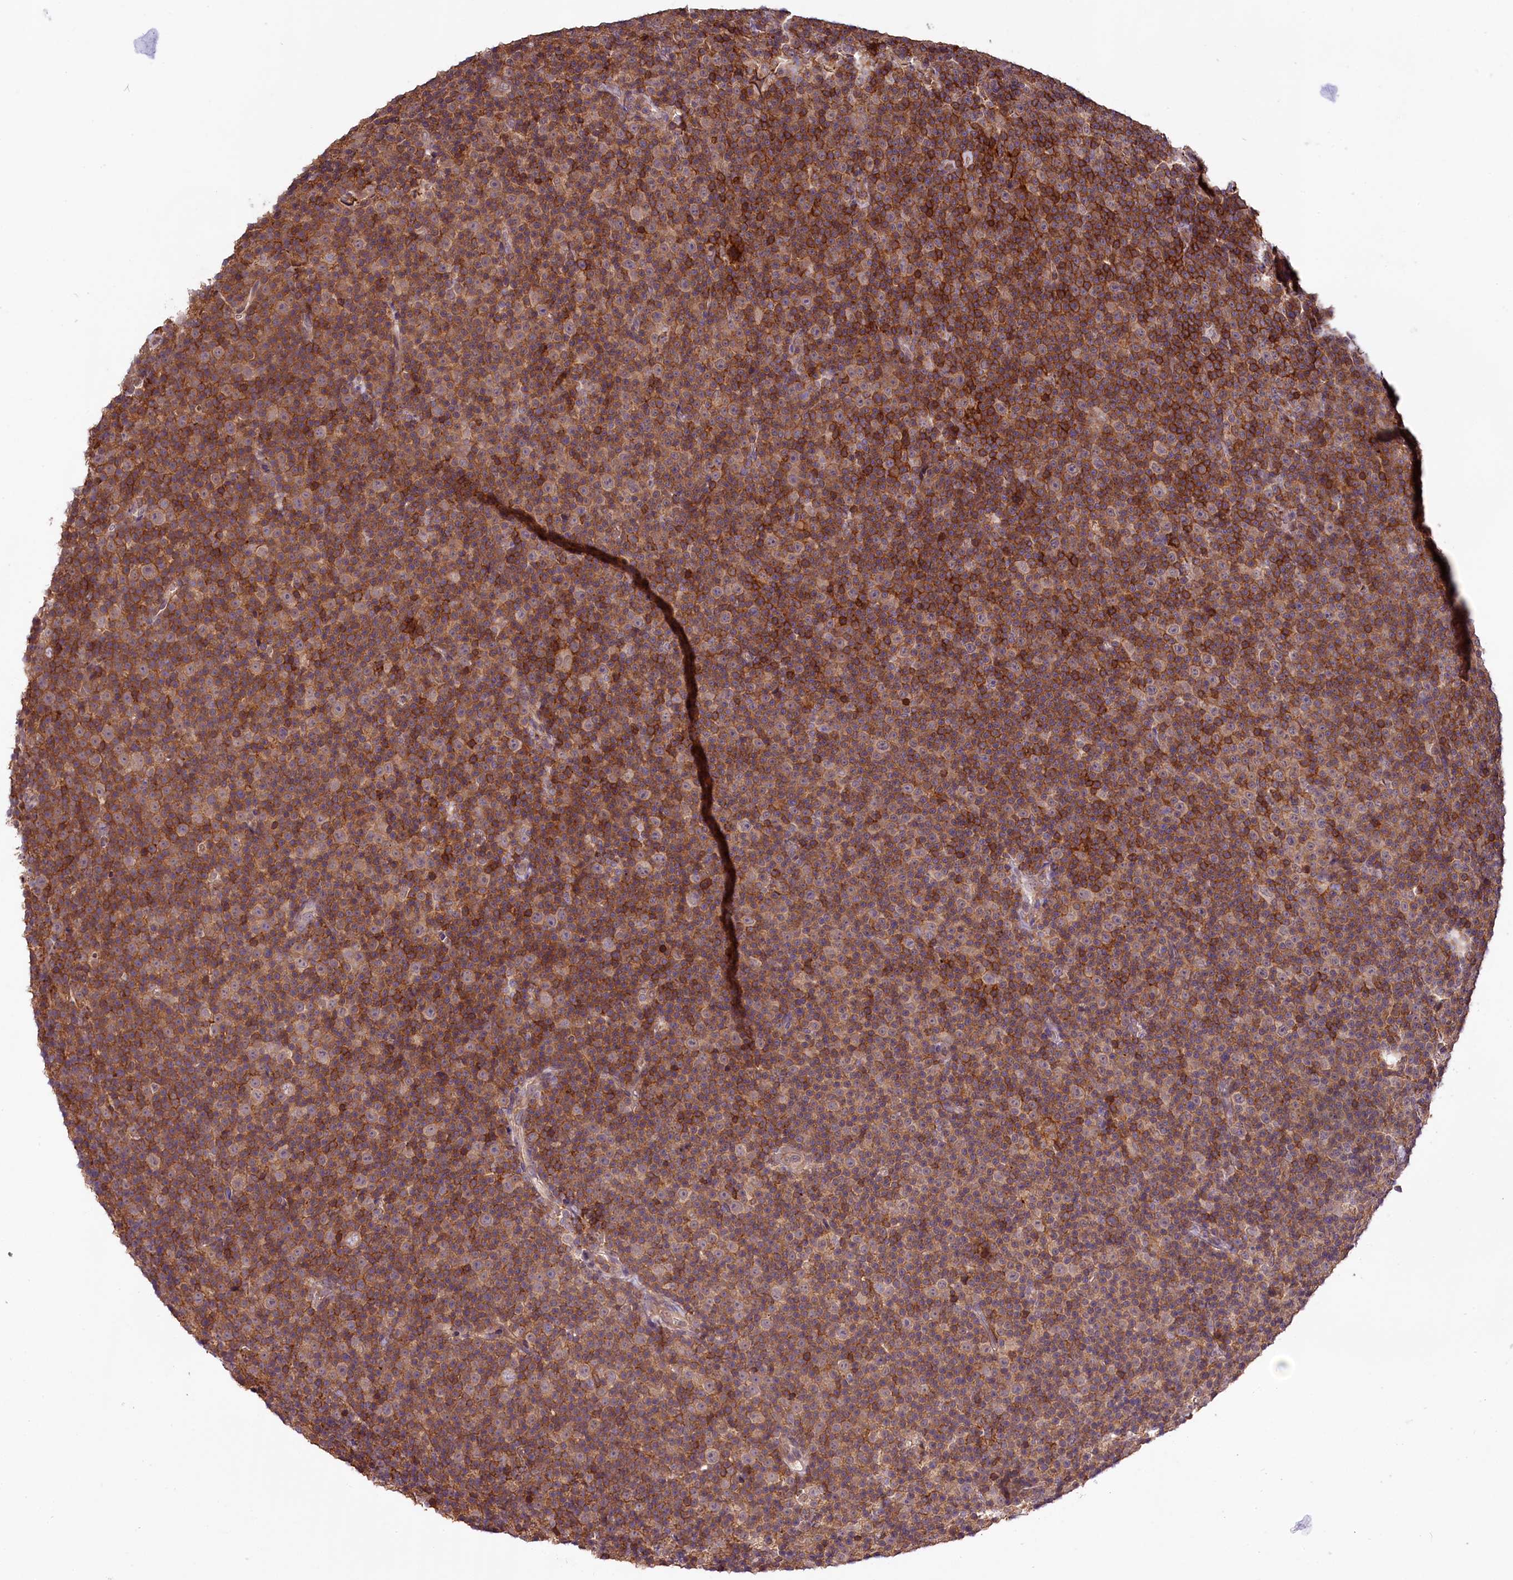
{"staining": {"intensity": "moderate", "quantity": ">75%", "location": "cytoplasmic/membranous"}, "tissue": "lymphoma", "cell_type": "Tumor cells", "image_type": "cancer", "snomed": [{"axis": "morphology", "description": "Malignant lymphoma, non-Hodgkin's type, Low grade"}, {"axis": "topography", "description": "Lymph node"}], "caption": "Low-grade malignant lymphoma, non-Hodgkin's type was stained to show a protein in brown. There is medium levels of moderate cytoplasmic/membranous staining in approximately >75% of tumor cells. (Stains: DAB in brown, nuclei in blue, Microscopy: brightfield microscopy at high magnification).", "gene": "SKIDA1", "patient": {"sex": "female", "age": 67}}